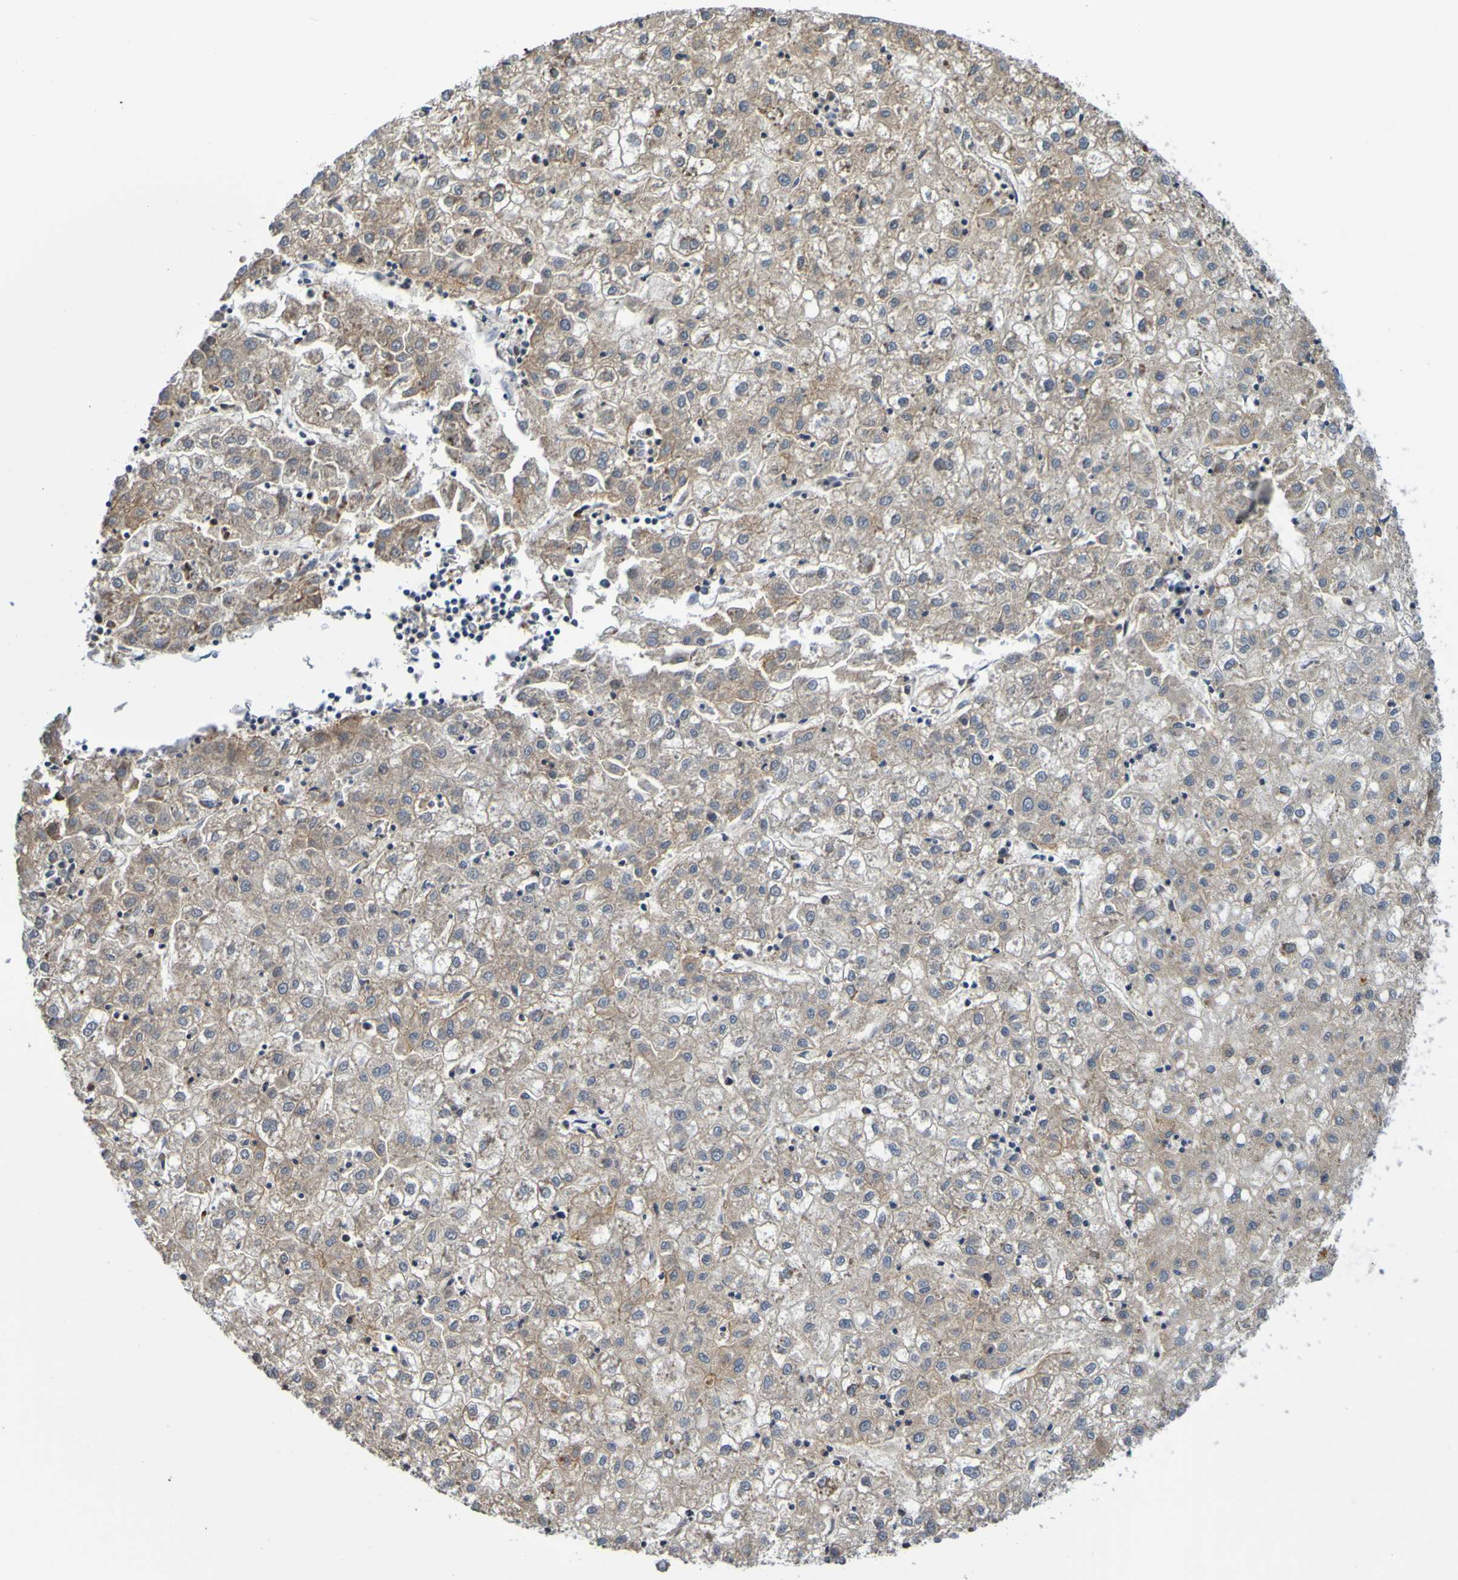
{"staining": {"intensity": "moderate", "quantity": ">75%", "location": "cytoplasmic/membranous"}, "tissue": "liver cancer", "cell_type": "Tumor cells", "image_type": "cancer", "snomed": [{"axis": "morphology", "description": "Carcinoma, Hepatocellular, NOS"}, {"axis": "topography", "description": "Liver"}], "caption": "Protein positivity by immunohistochemistry (IHC) displays moderate cytoplasmic/membranous expression in approximately >75% of tumor cells in hepatocellular carcinoma (liver).", "gene": "AXIN1", "patient": {"sex": "male", "age": 72}}